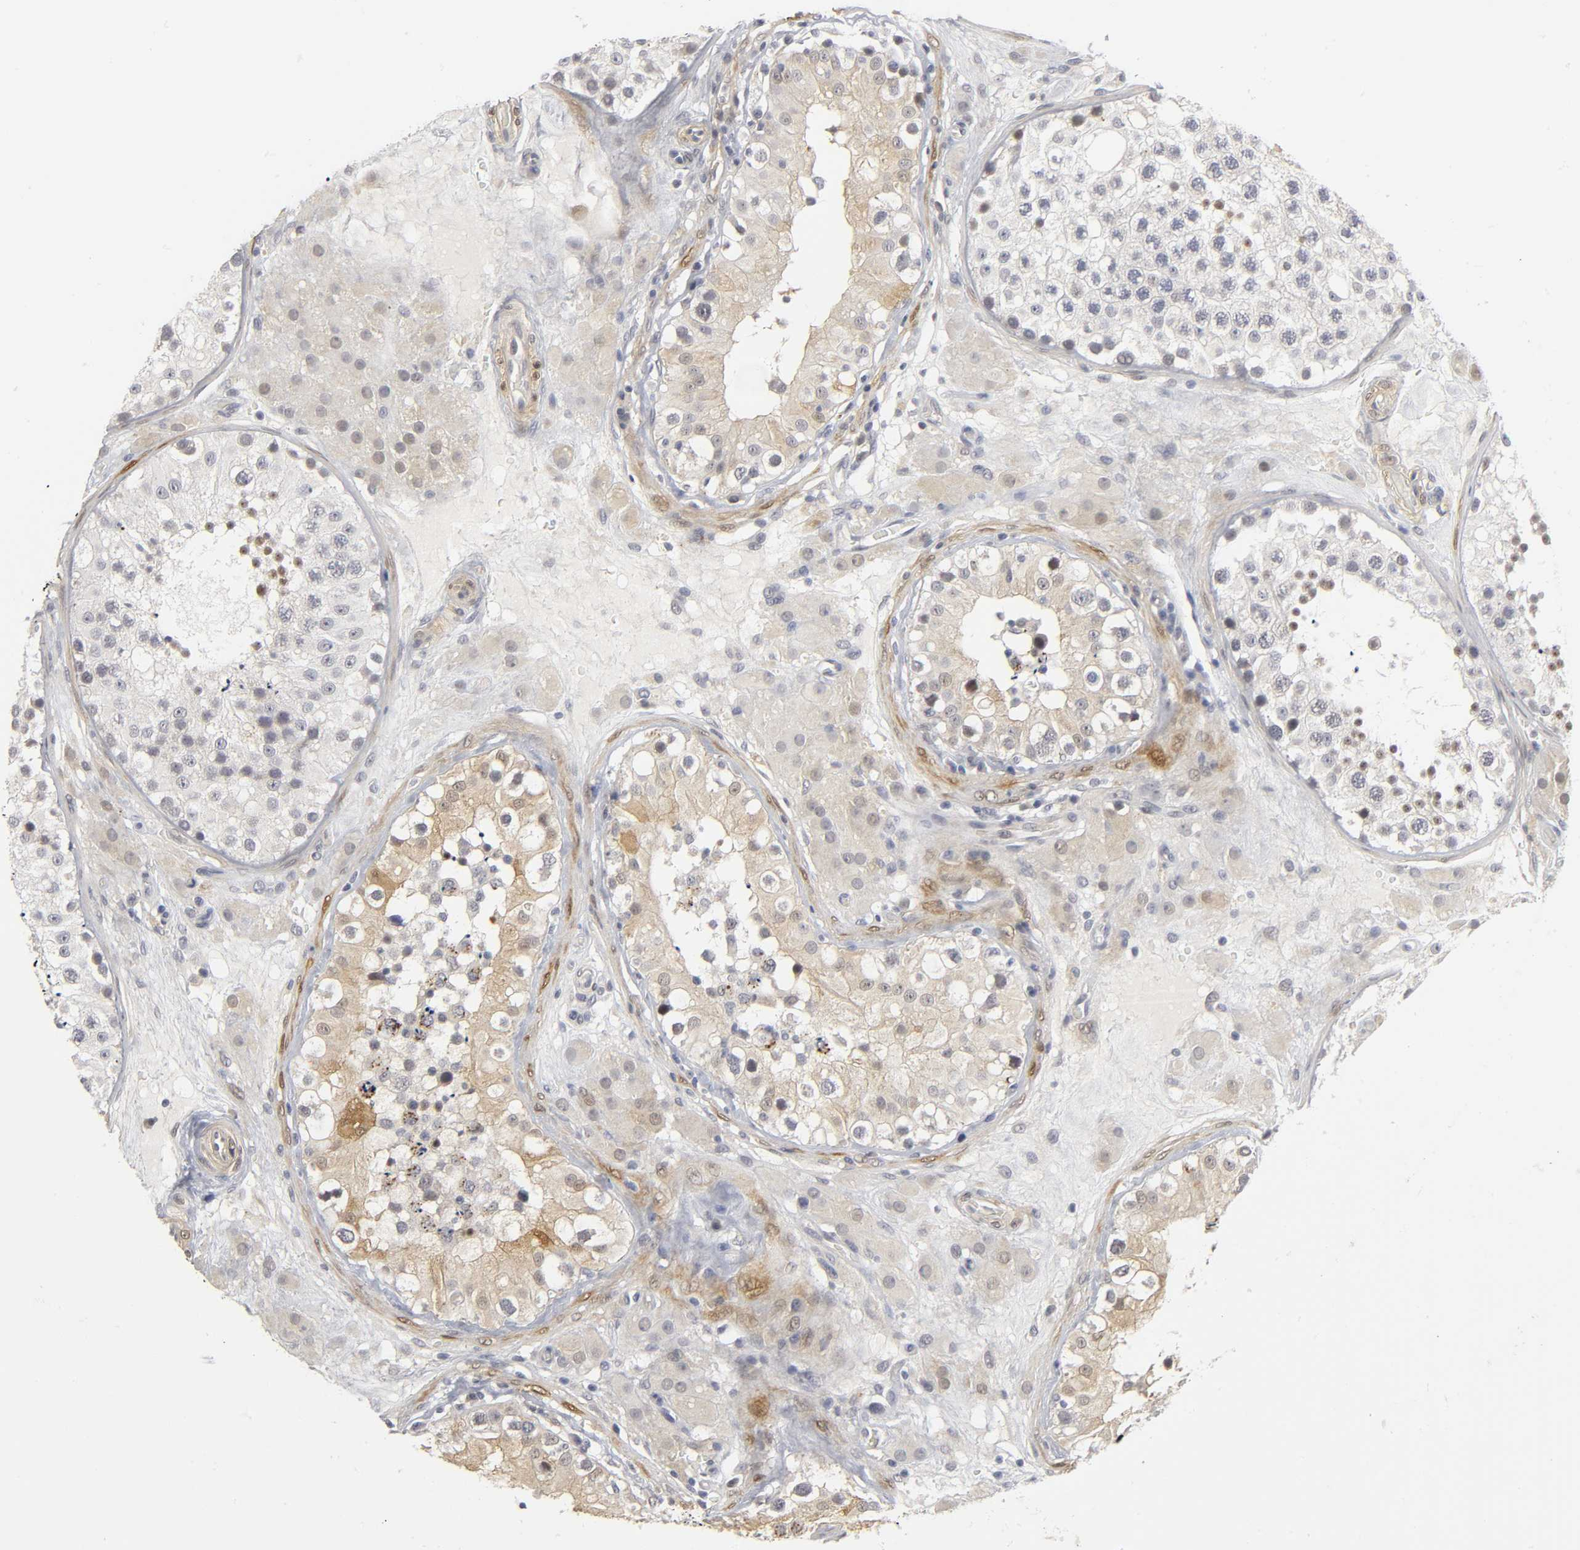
{"staining": {"intensity": "weak", "quantity": "25%-75%", "location": "cytoplasmic/membranous"}, "tissue": "testis", "cell_type": "Cells in seminiferous ducts", "image_type": "normal", "snomed": [{"axis": "morphology", "description": "Normal tissue, NOS"}, {"axis": "topography", "description": "Testis"}], "caption": "IHC histopathology image of normal testis: human testis stained using IHC exhibits low levels of weak protein expression localized specifically in the cytoplasmic/membranous of cells in seminiferous ducts, appearing as a cytoplasmic/membranous brown color.", "gene": "PDLIM3", "patient": {"sex": "male", "age": 26}}